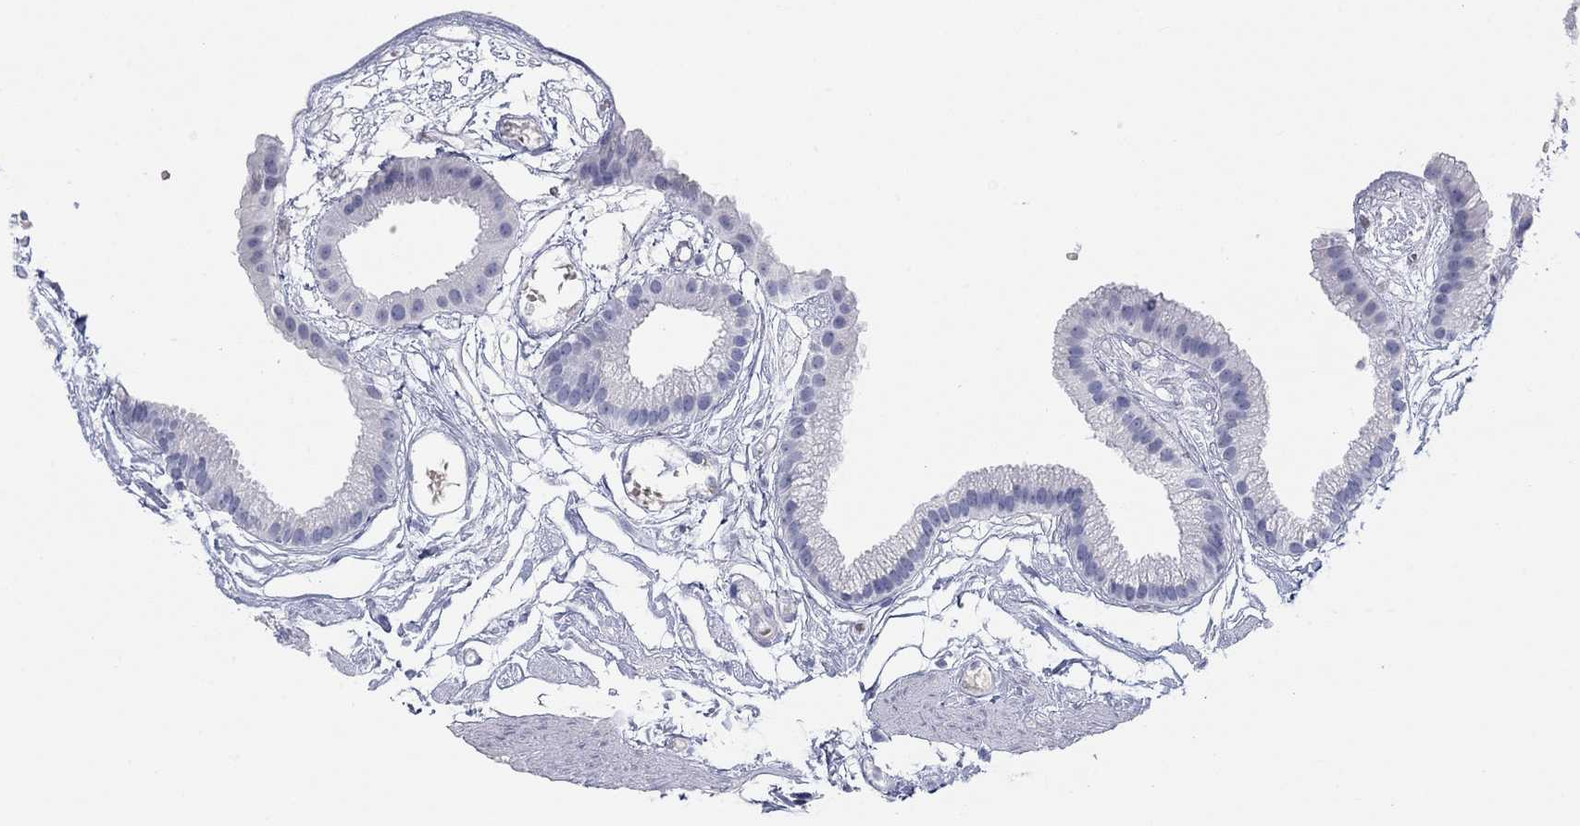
{"staining": {"intensity": "negative", "quantity": "none", "location": "none"}, "tissue": "gallbladder", "cell_type": "Glandular cells", "image_type": "normal", "snomed": [{"axis": "morphology", "description": "Normal tissue, NOS"}, {"axis": "topography", "description": "Gallbladder"}], "caption": "Immunohistochemistry (IHC) of benign gallbladder shows no expression in glandular cells. Brightfield microscopy of immunohistochemistry stained with DAB (brown) and hematoxylin (blue), captured at high magnification.", "gene": "CALB1", "patient": {"sex": "female", "age": 45}}